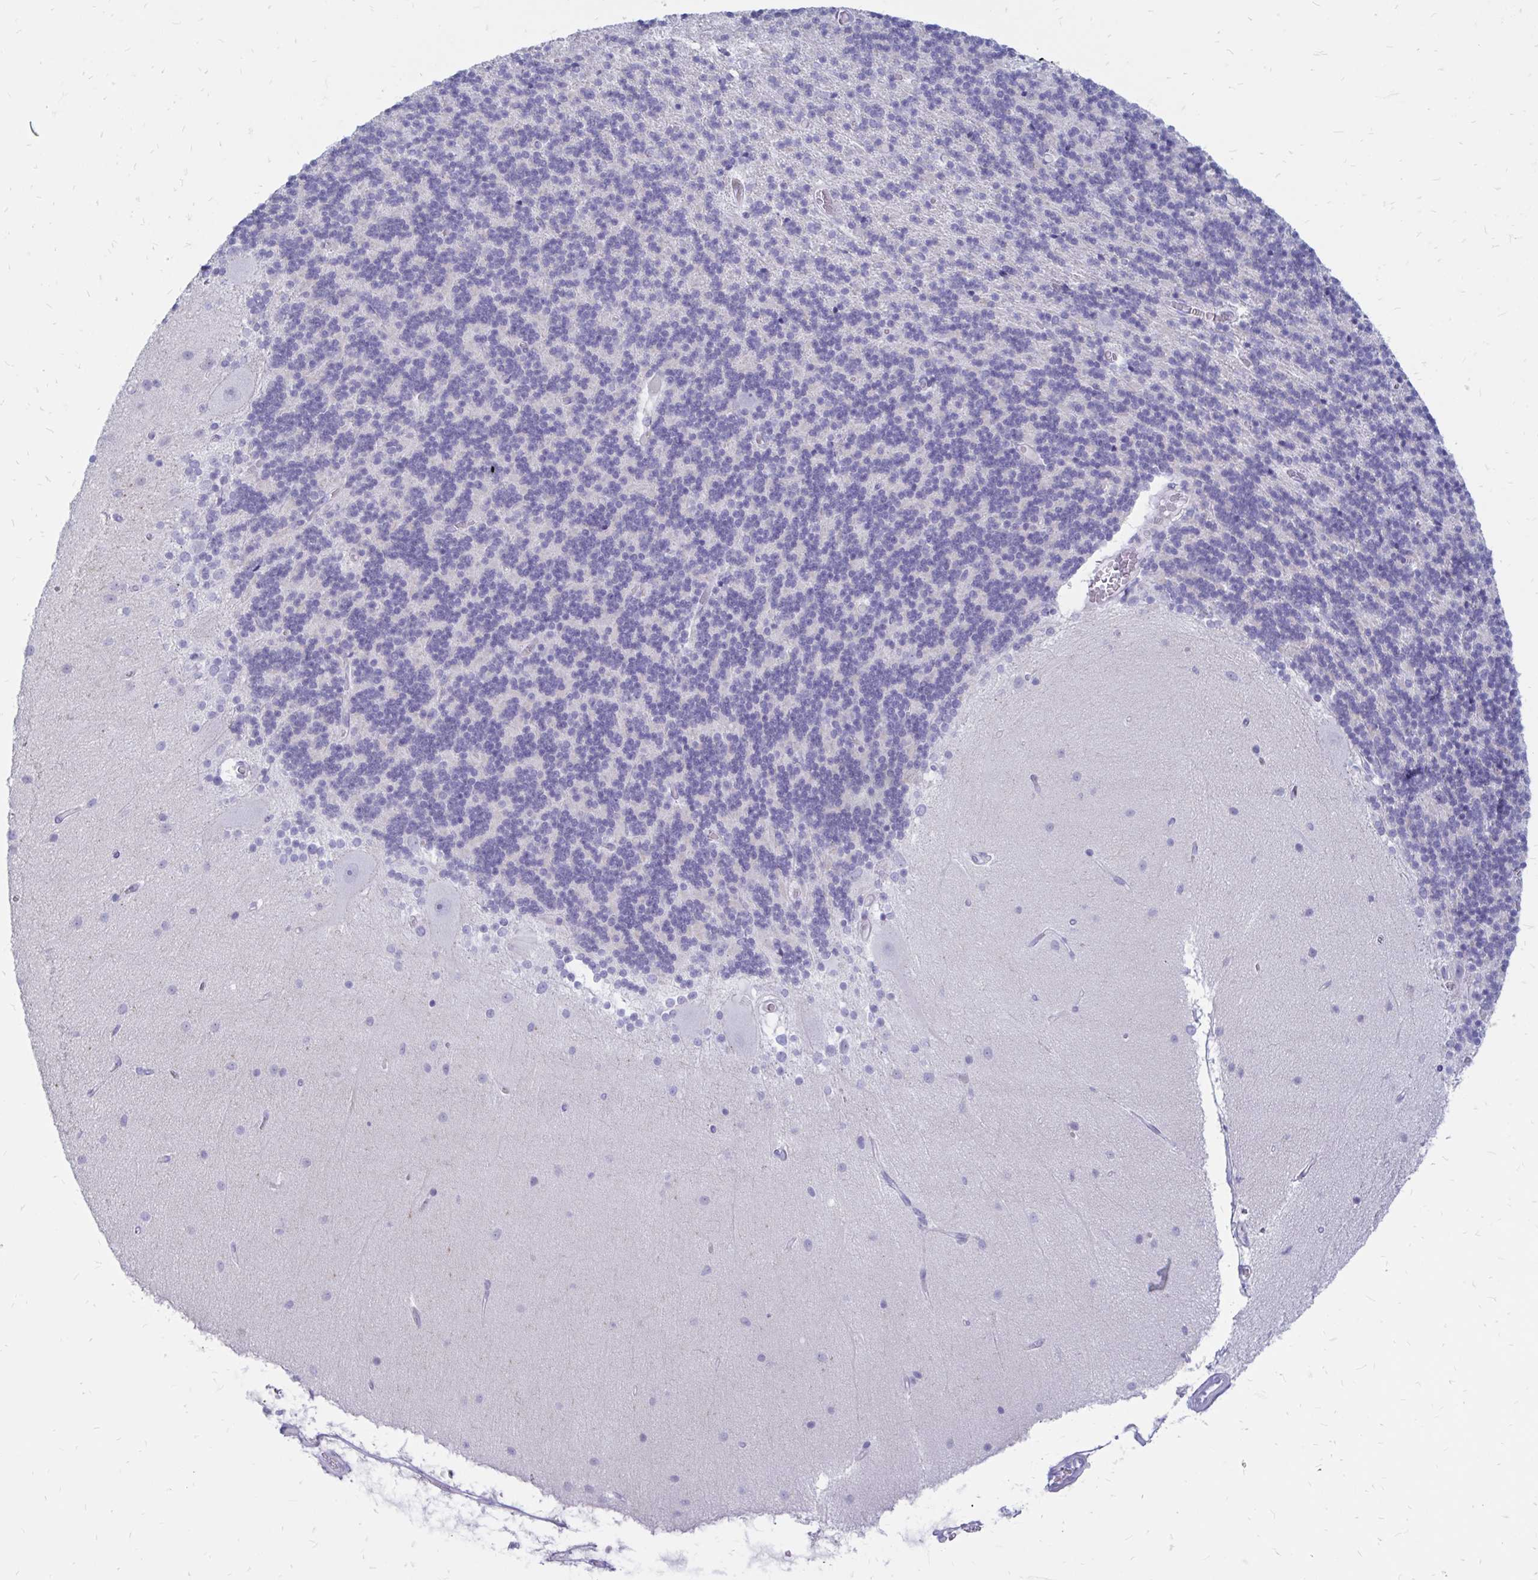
{"staining": {"intensity": "negative", "quantity": "none", "location": "none"}, "tissue": "cerebellum", "cell_type": "Cells in granular layer", "image_type": "normal", "snomed": [{"axis": "morphology", "description": "Normal tissue, NOS"}, {"axis": "topography", "description": "Cerebellum"}], "caption": "Immunohistochemistry image of benign cerebellum: cerebellum stained with DAB exhibits no significant protein positivity in cells in granular layer. (DAB (3,3'-diaminobenzidine) immunohistochemistry (IHC) with hematoxylin counter stain).", "gene": "IGSF5", "patient": {"sex": "female", "age": 54}}